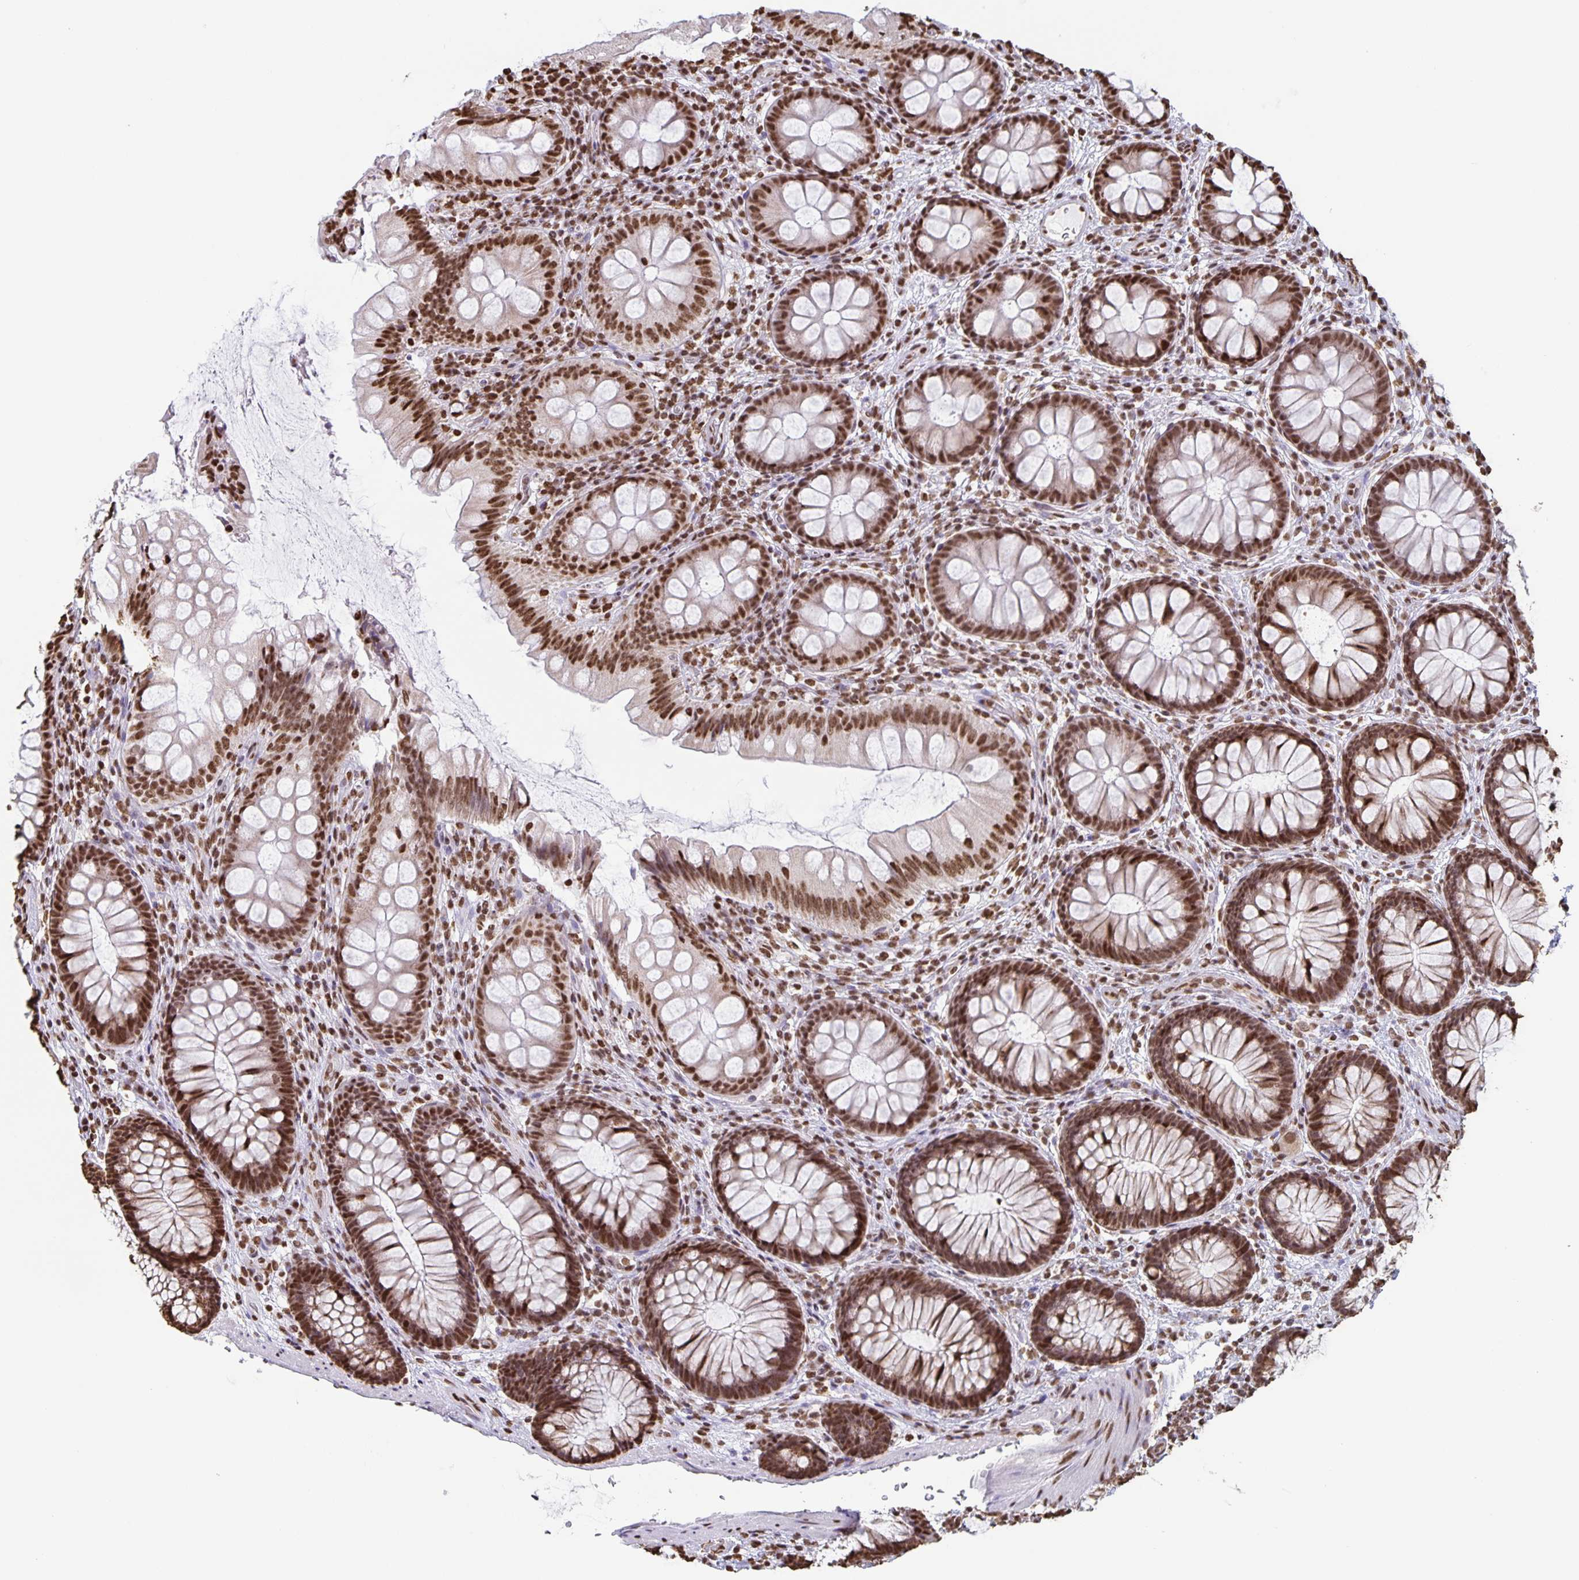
{"staining": {"intensity": "strong", "quantity": ">75%", "location": "nuclear"}, "tissue": "colon", "cell_type": "Endothelial cells", "image_type": "normal", "snomed": [{"axis": "morphology", "description": "Normal tissue, NOS"}, {"axis": "morphology", "description": "Adenoma, NOS"}, {"axis": "topography", "description": "Soft tissue"}, {"axis": "topography", "description": "Colon"}], "caption": "Benign colon reveals strong nuclear staining in approximately >75% of endothelial cells.", "gene": "DUT", "patient": {"sex": "male", "age": 47}}